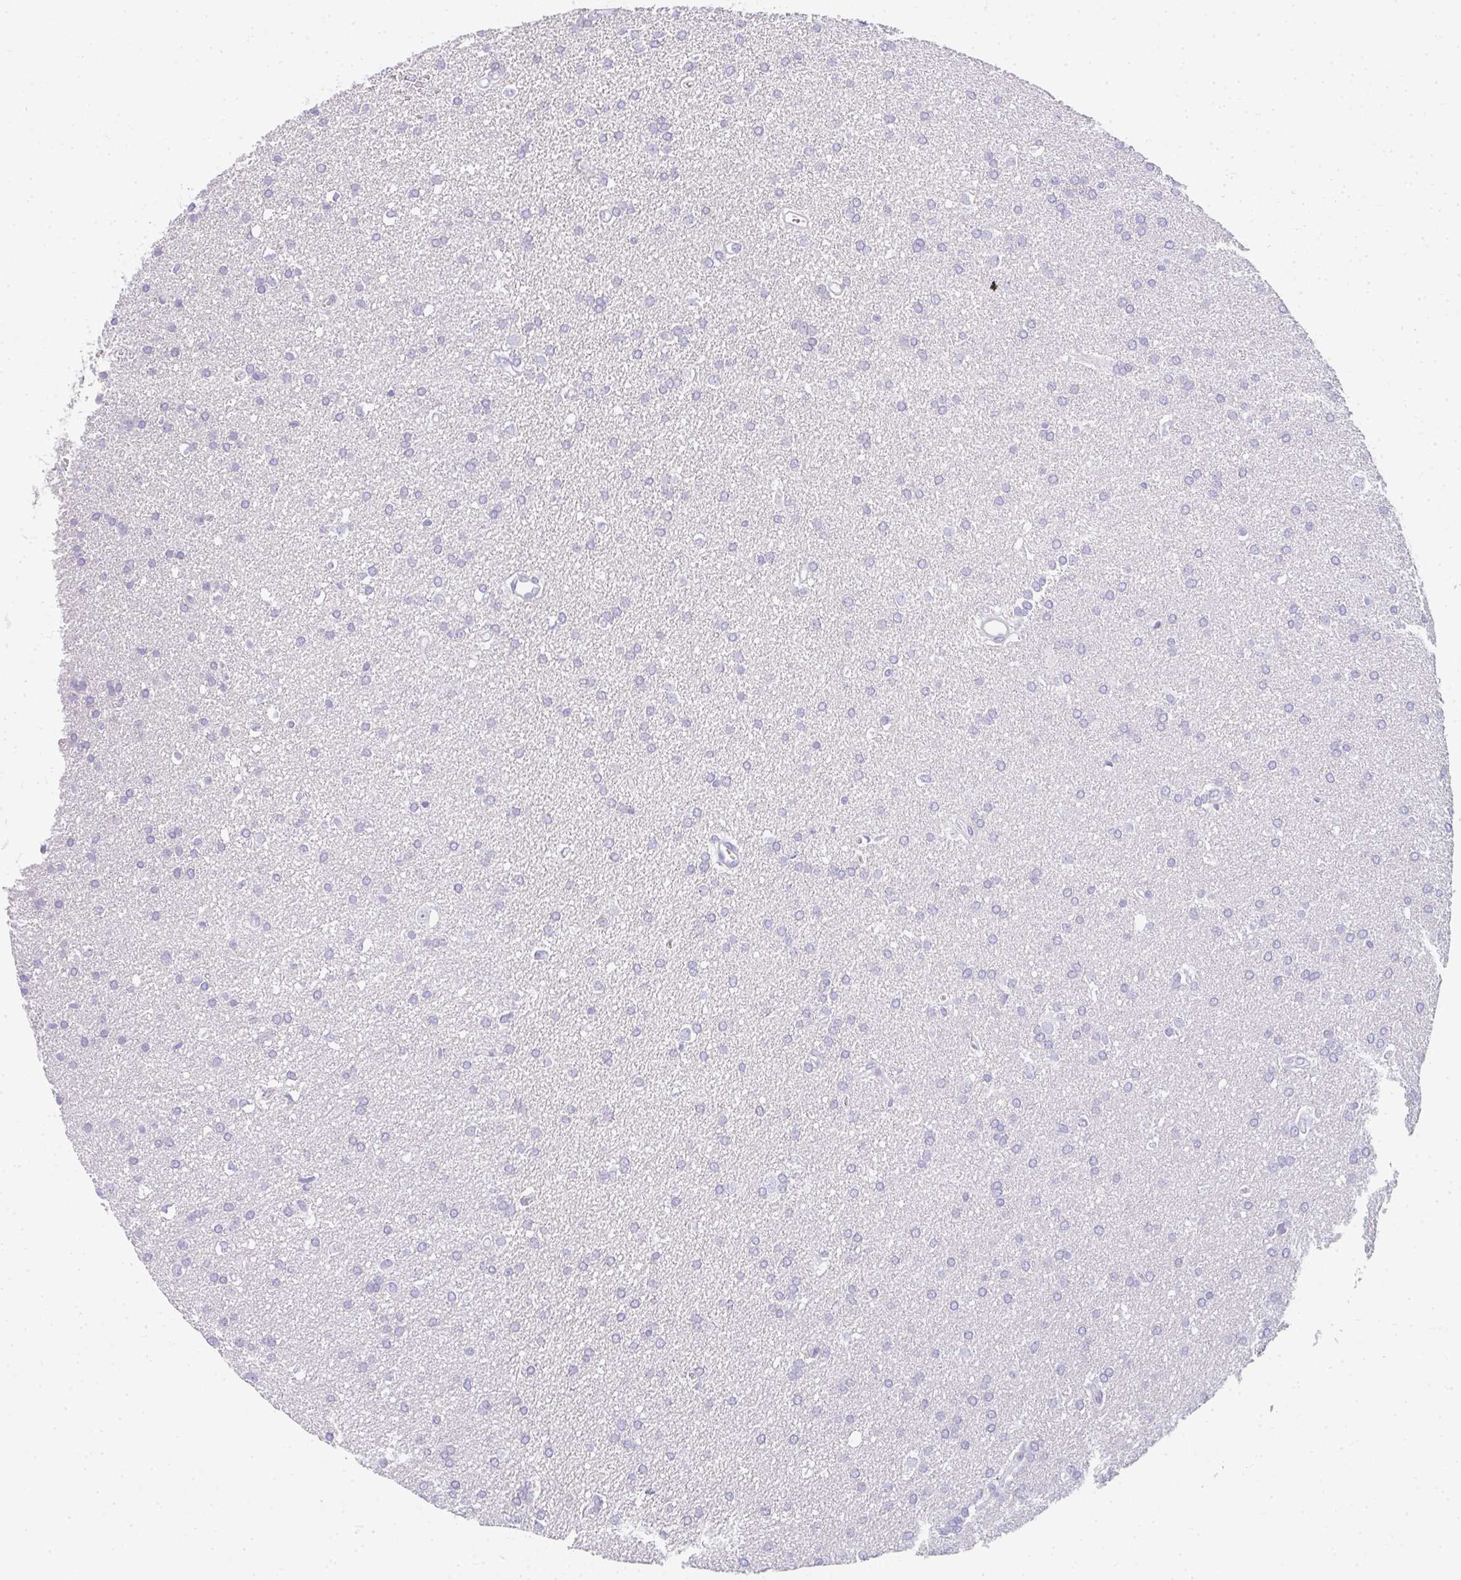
{"staining": {"intensity": "negative", "quantity": "none", "location": "none"}, "tissue": "glioma", "cell_type": "Tumor cells", "image_type": "cancer", "snomed": [{"axis": "morphology", "description": "Glioma, malignant, Low grade"}, {"axis": "topography", "description": "Brain"}], "caption": "DAB (3,3'-diaminobenzidine) immunohistochemical staining of human glioma reveals no significant expression in tumor cells.", "gene": "NEU2", "patient": {"sex": "female", "age": 34}}